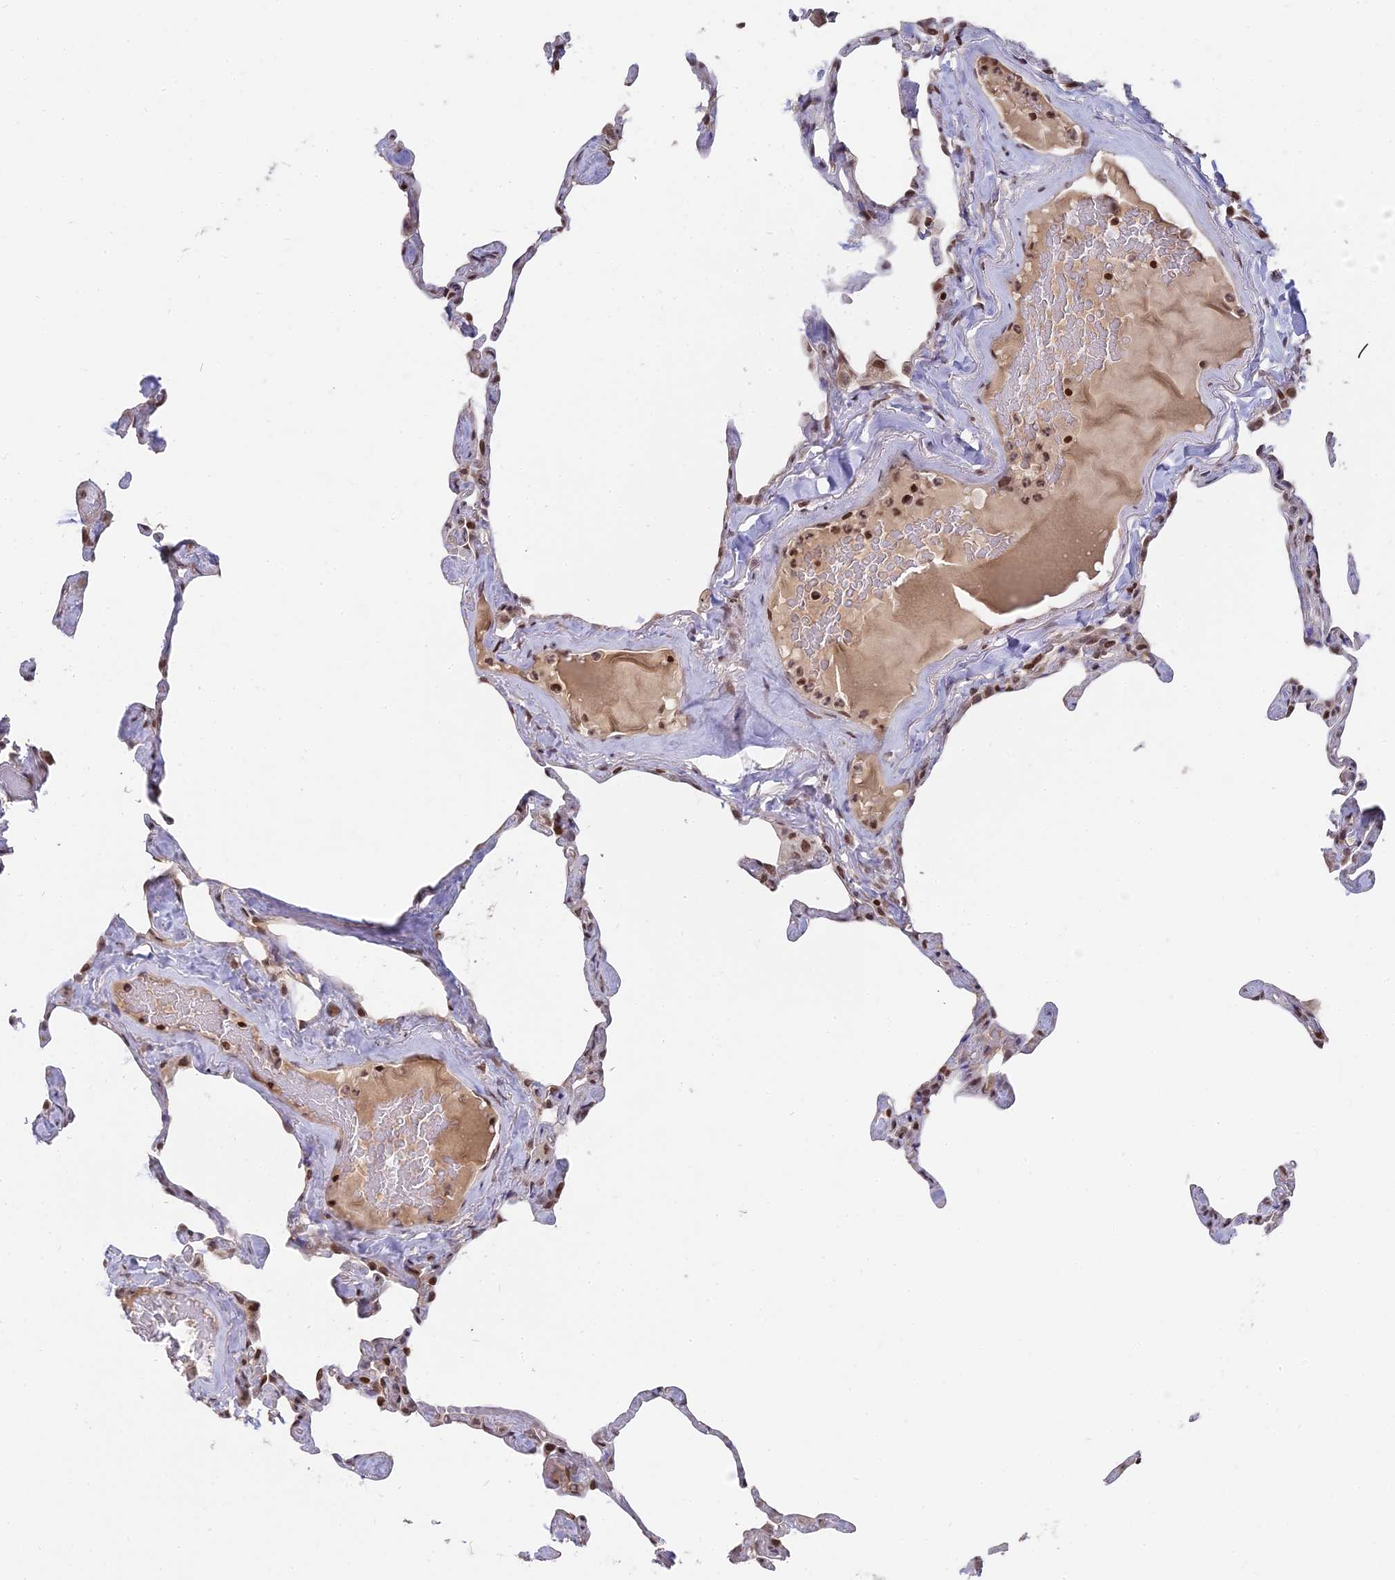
{"staining": {"intensity": "weak", "quantity": "<25%", "location": "nuclear"}, "tissue": "lung", "cell_type": "Alveolar cells", "image_type": "normal", "snomed": [{"axis": "morphology", "description": "Normal tissue, NOS"}, {"axis": "topography", "description": "Lung"}], "caption": "Image shows no significant protein expression in alveolar cells of normal lung.", "gene": "NR1H3", "patient": {"sex": "male", "age": 65}}